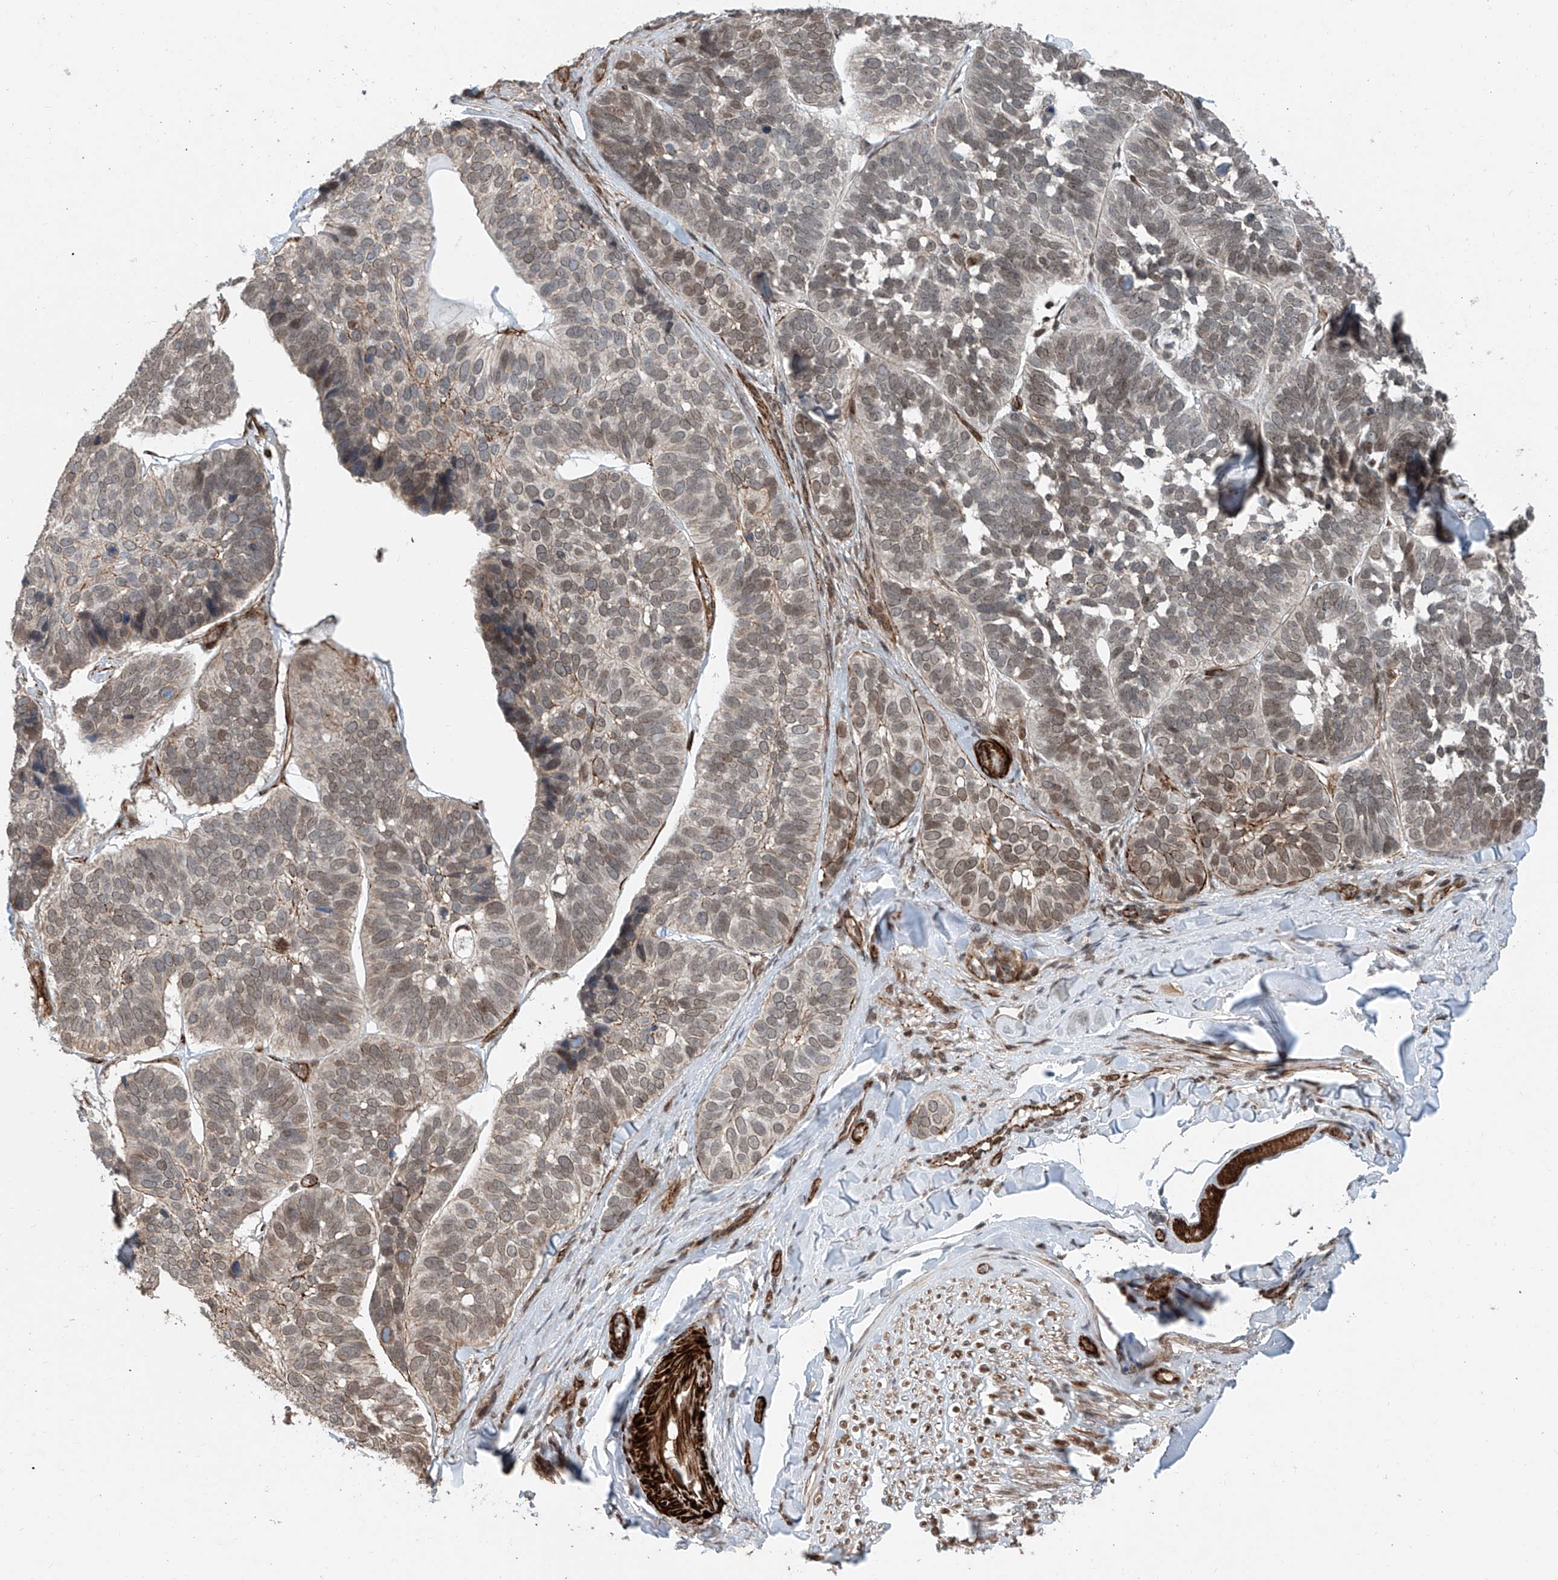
{"staining": {"intensity": "weak", "quantity": "25%-75%", "location": "nuclear"}, "tissue": "skin cancer", "cell_type": "Tumor cells", "image_type": "cancer", "snomed": [{"axis": "morphology", "description": "Basal cell carcinoma"}, {"axis": "topography", "description": "Skin"}], "caption": "The photomicrograph reveals staining of basal cell carcinoma (skin), revealing weak nuclear protein positivity (brown color) within tumor cells.", "gene": "SDE2", "patient": {"sex": "male", "age": 62}}